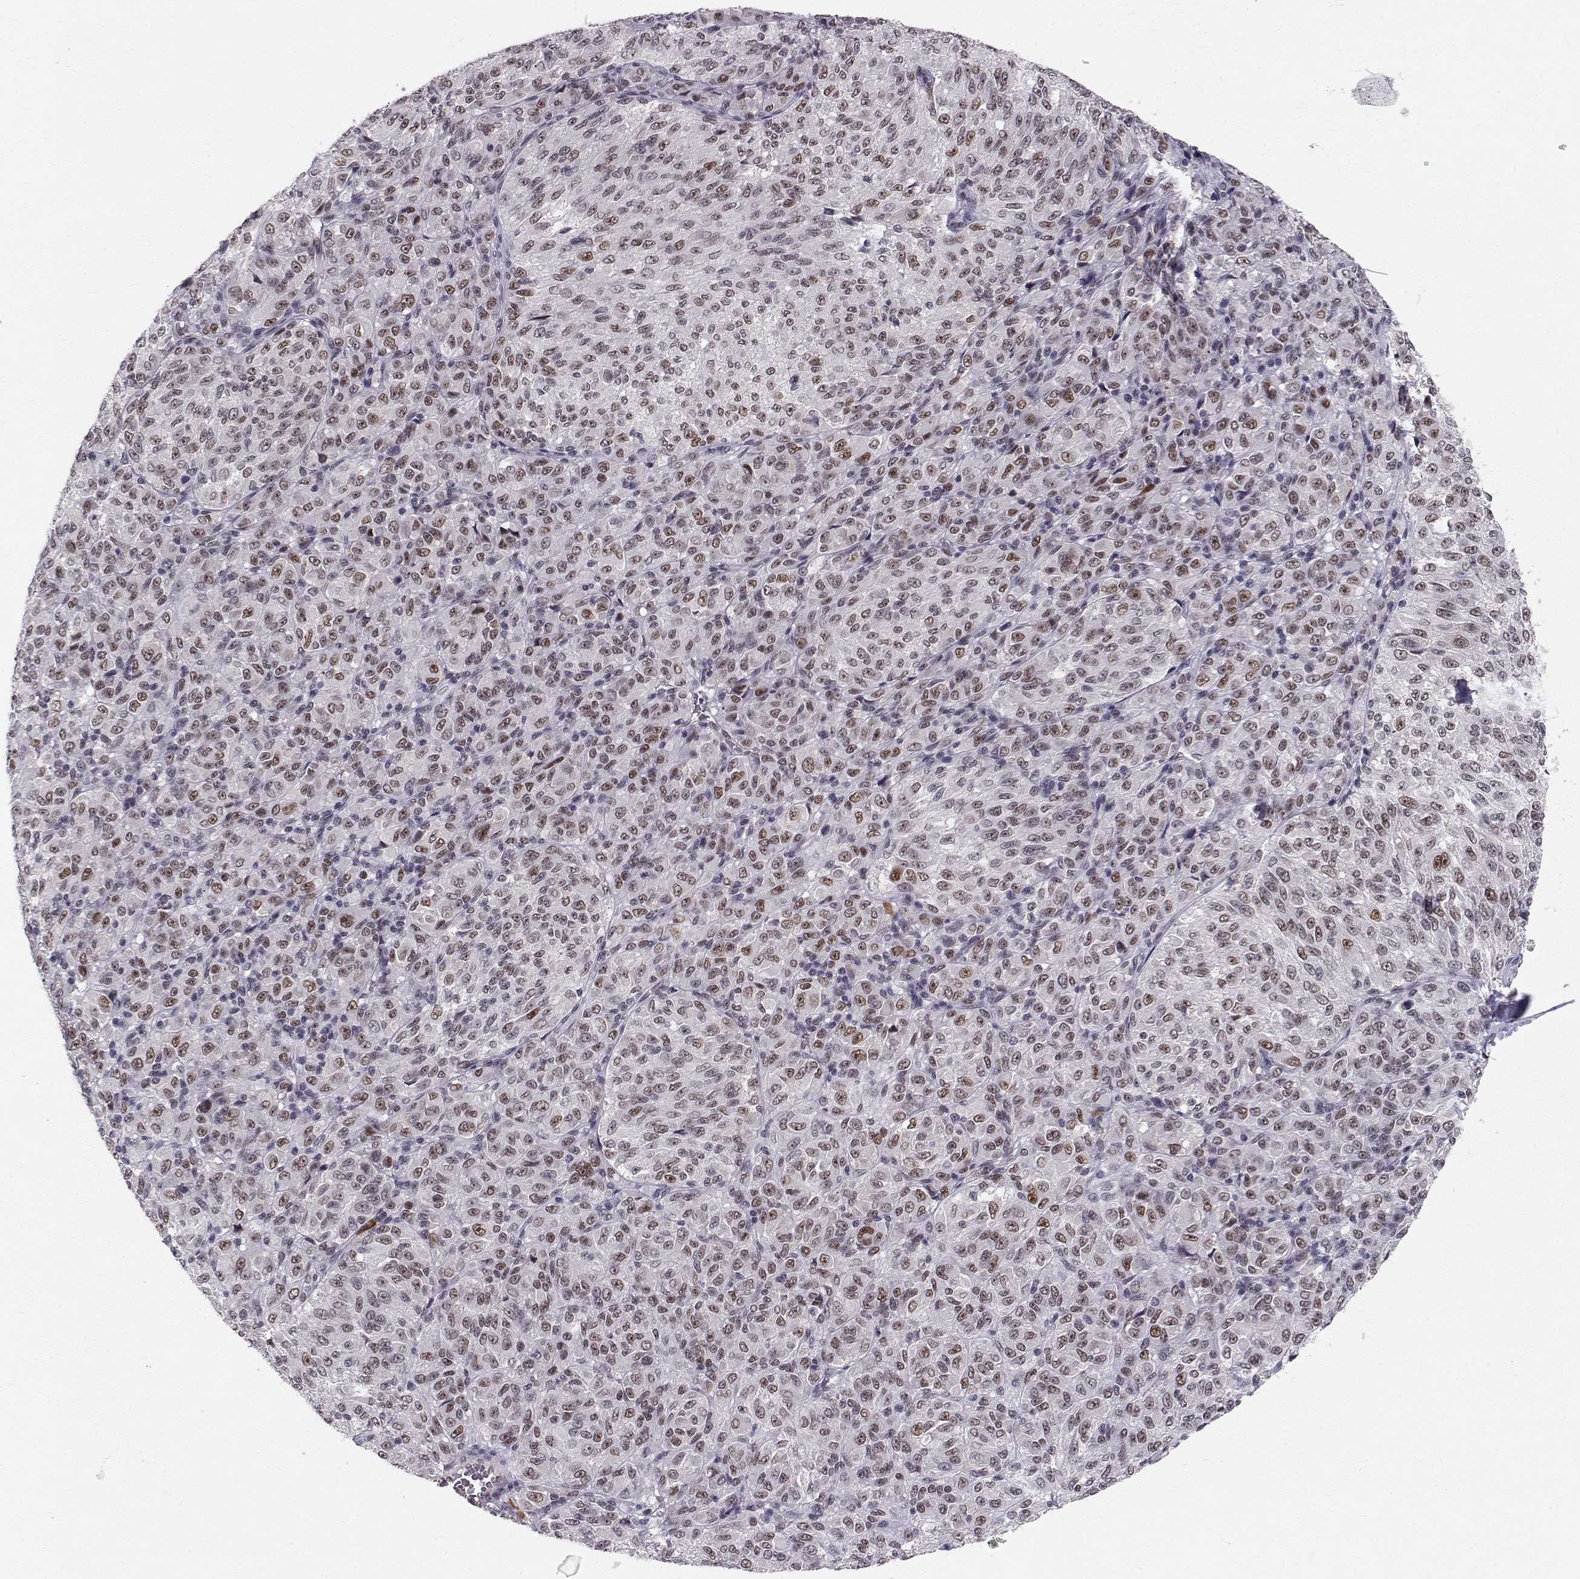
{"staining": {"intensity": "moderate", "quantity": "<25%", "location": "nuclear"}, "tissue": "melanoma", "cell_type": "Tumor cells", "image_type": "cancer", "snomed": [{"axis": "morphology", "description": "Malignant melanoma, Metastatic site"}, {"axis": "topography", "description": "Brain"}], "caption": "Immunohistochemical staining of melanoma displays moderate nuclear protein staining in approximately <25% of tumor cells.", "gene": "RPP38", "patient": {"sex": "female", "age": 56}}